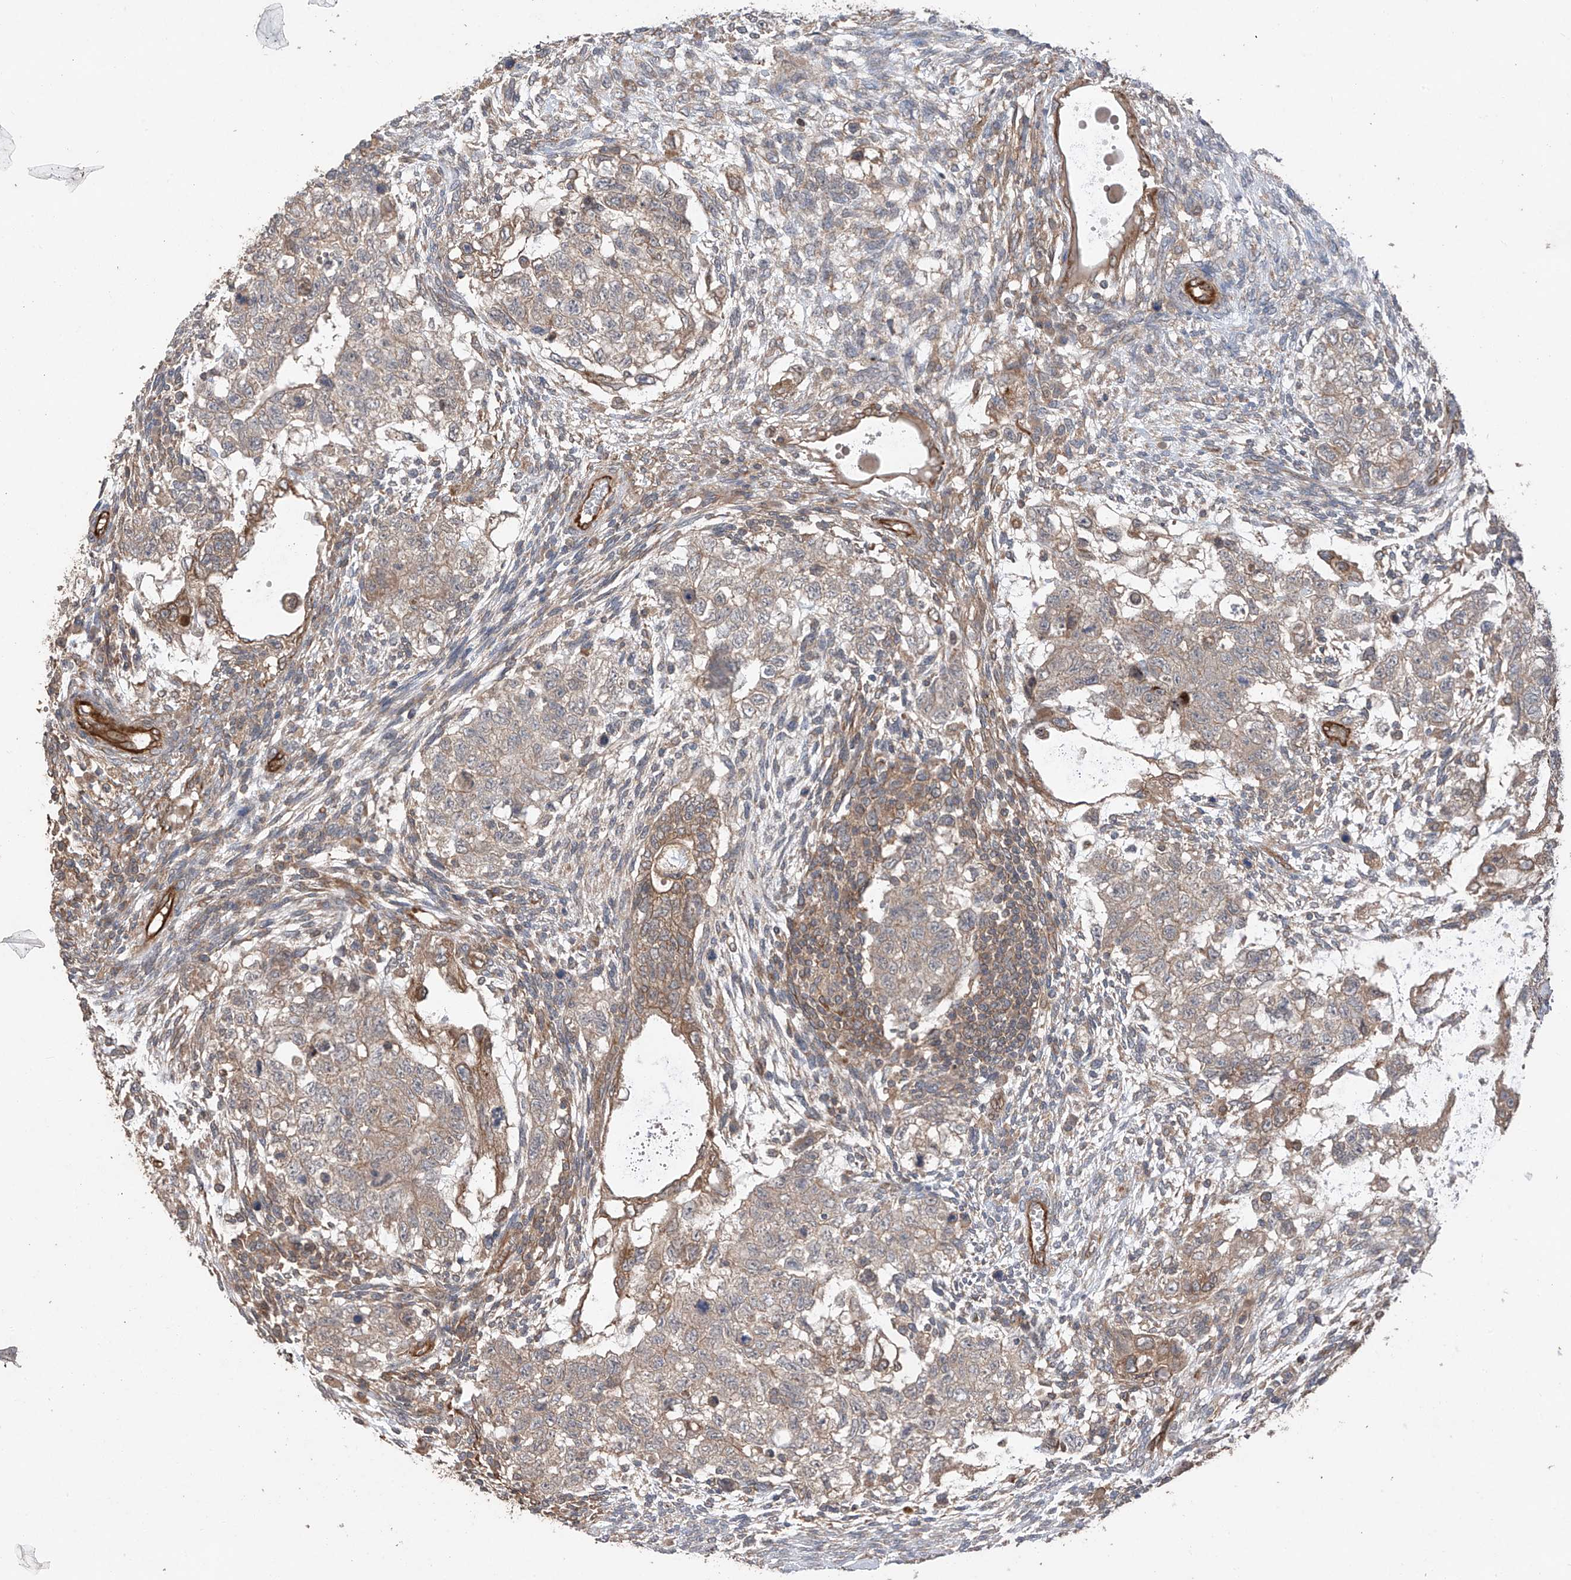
{"staining": {"intensity": "moderate", "quantity": "25%-75%", "location": "cytoplasmic/membranous"}, "tissue": "testis cancer", "cell_type": "Tumor cells", "image_type": "cancer", "snomed": [{"axis": "morphology", "description": "Carcinoma, Embryonal, NOS"}, {"axis": "topography", "description": "Testis"}], "caption": "Tumor cells exhibit moderate cytoplasmic/membranous expression in about 25%-75% of cells in embryonal carcinoma (testis).", "gene": "AGBL5", "patient": {"sex": "male", "age": 37}}